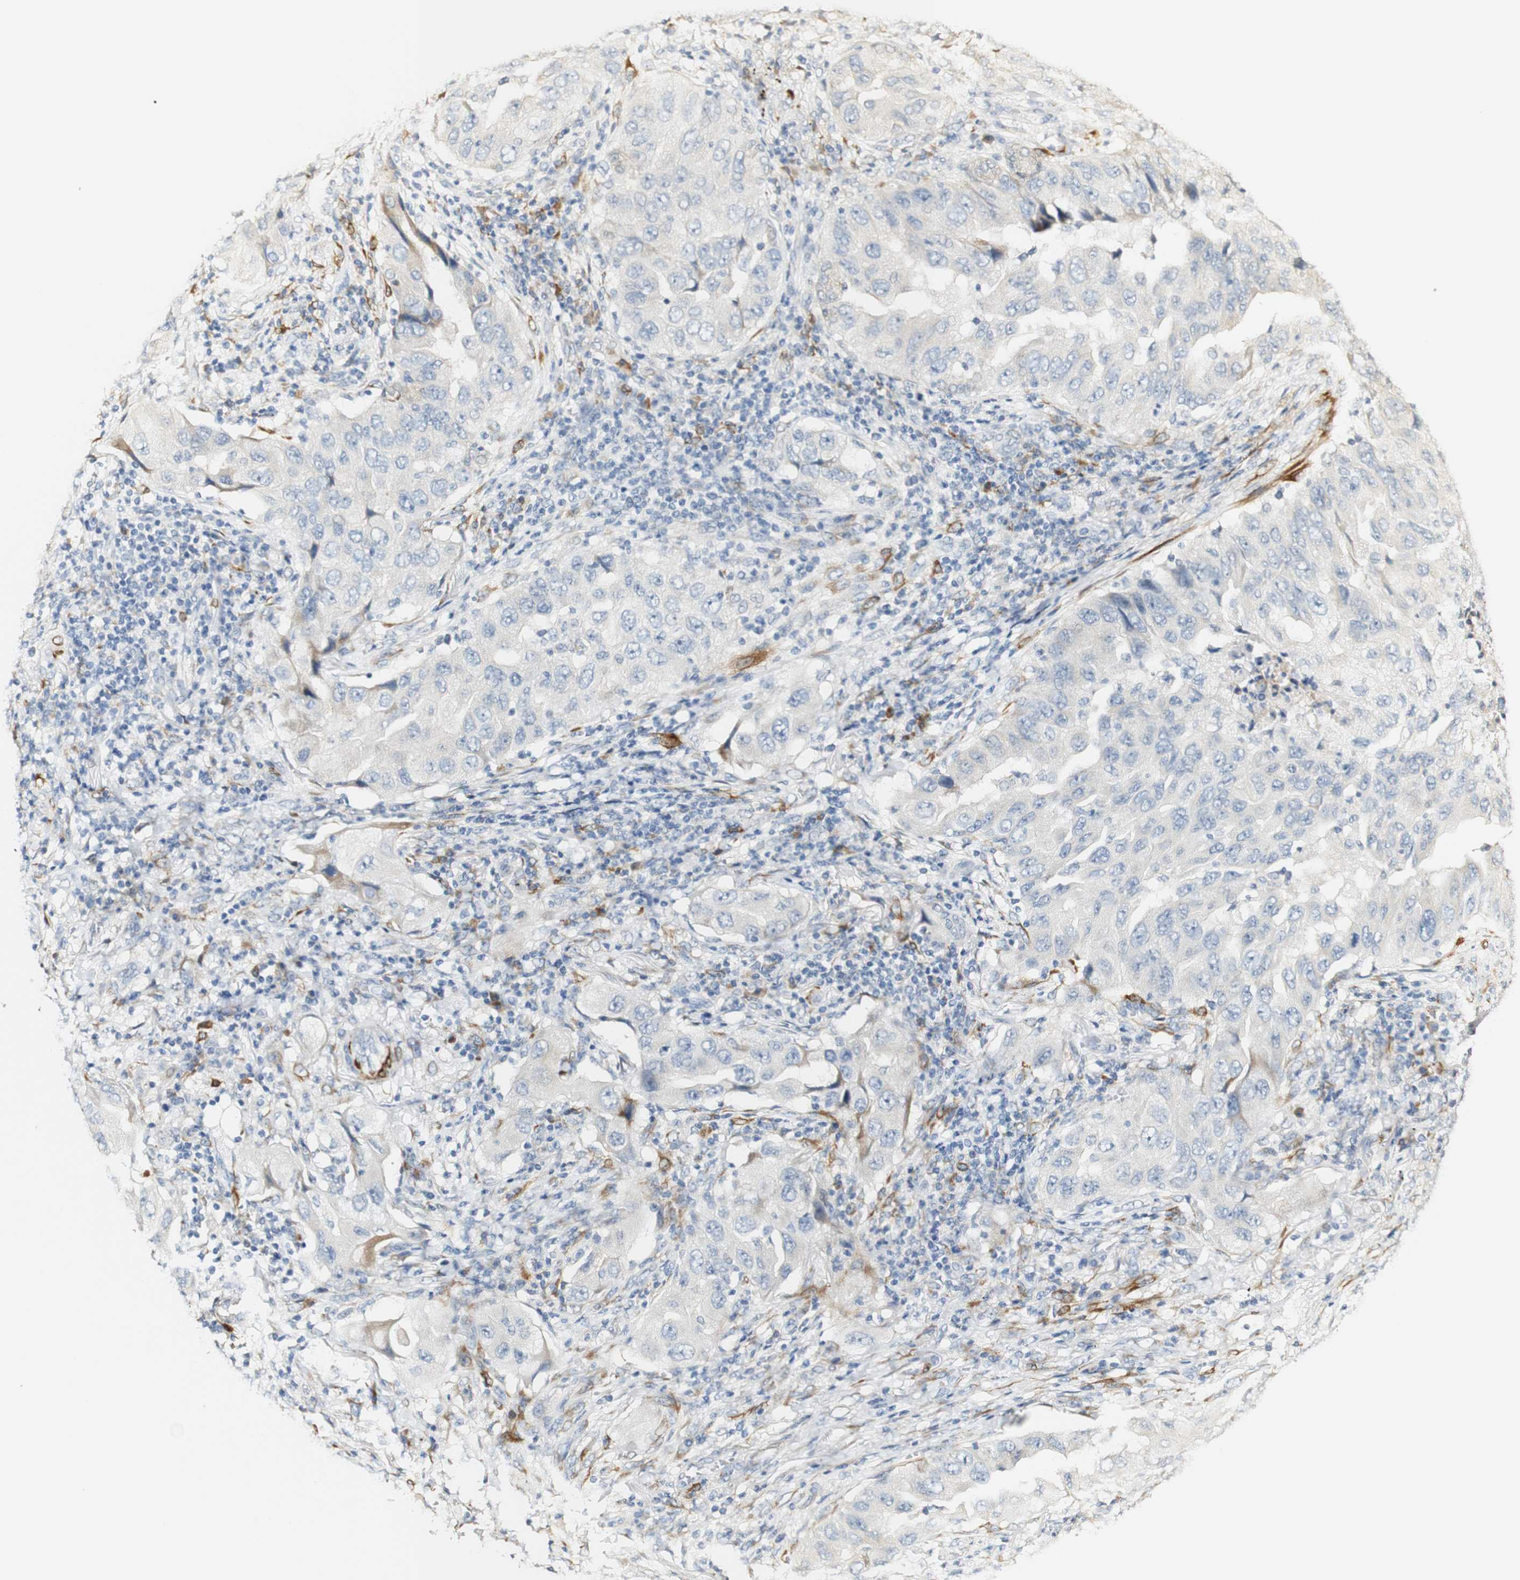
{"staining": {"intensity": "negative", "quantity": "none", "location": "none"}, "tissue": "lung cancer", "cell_type": "Tumor cells", "image_type": "cancer", "snomed": [{"axis": "morphology", "description": "Adenocarcinoma, NOS"}, {"axis": "topography", "description": "Lung"}], "caption": "DAB (3,3'-diaminobenzidine) immunohistochemical staining of human lung adenocarcinoma shows no significant positivity in tumor cells. (DAB (3,3'-diaminobenzidine) IHC with hematoxylin counter stain).", "gene": "FMO3", "patient": {"sex": "female", "age": 65}}